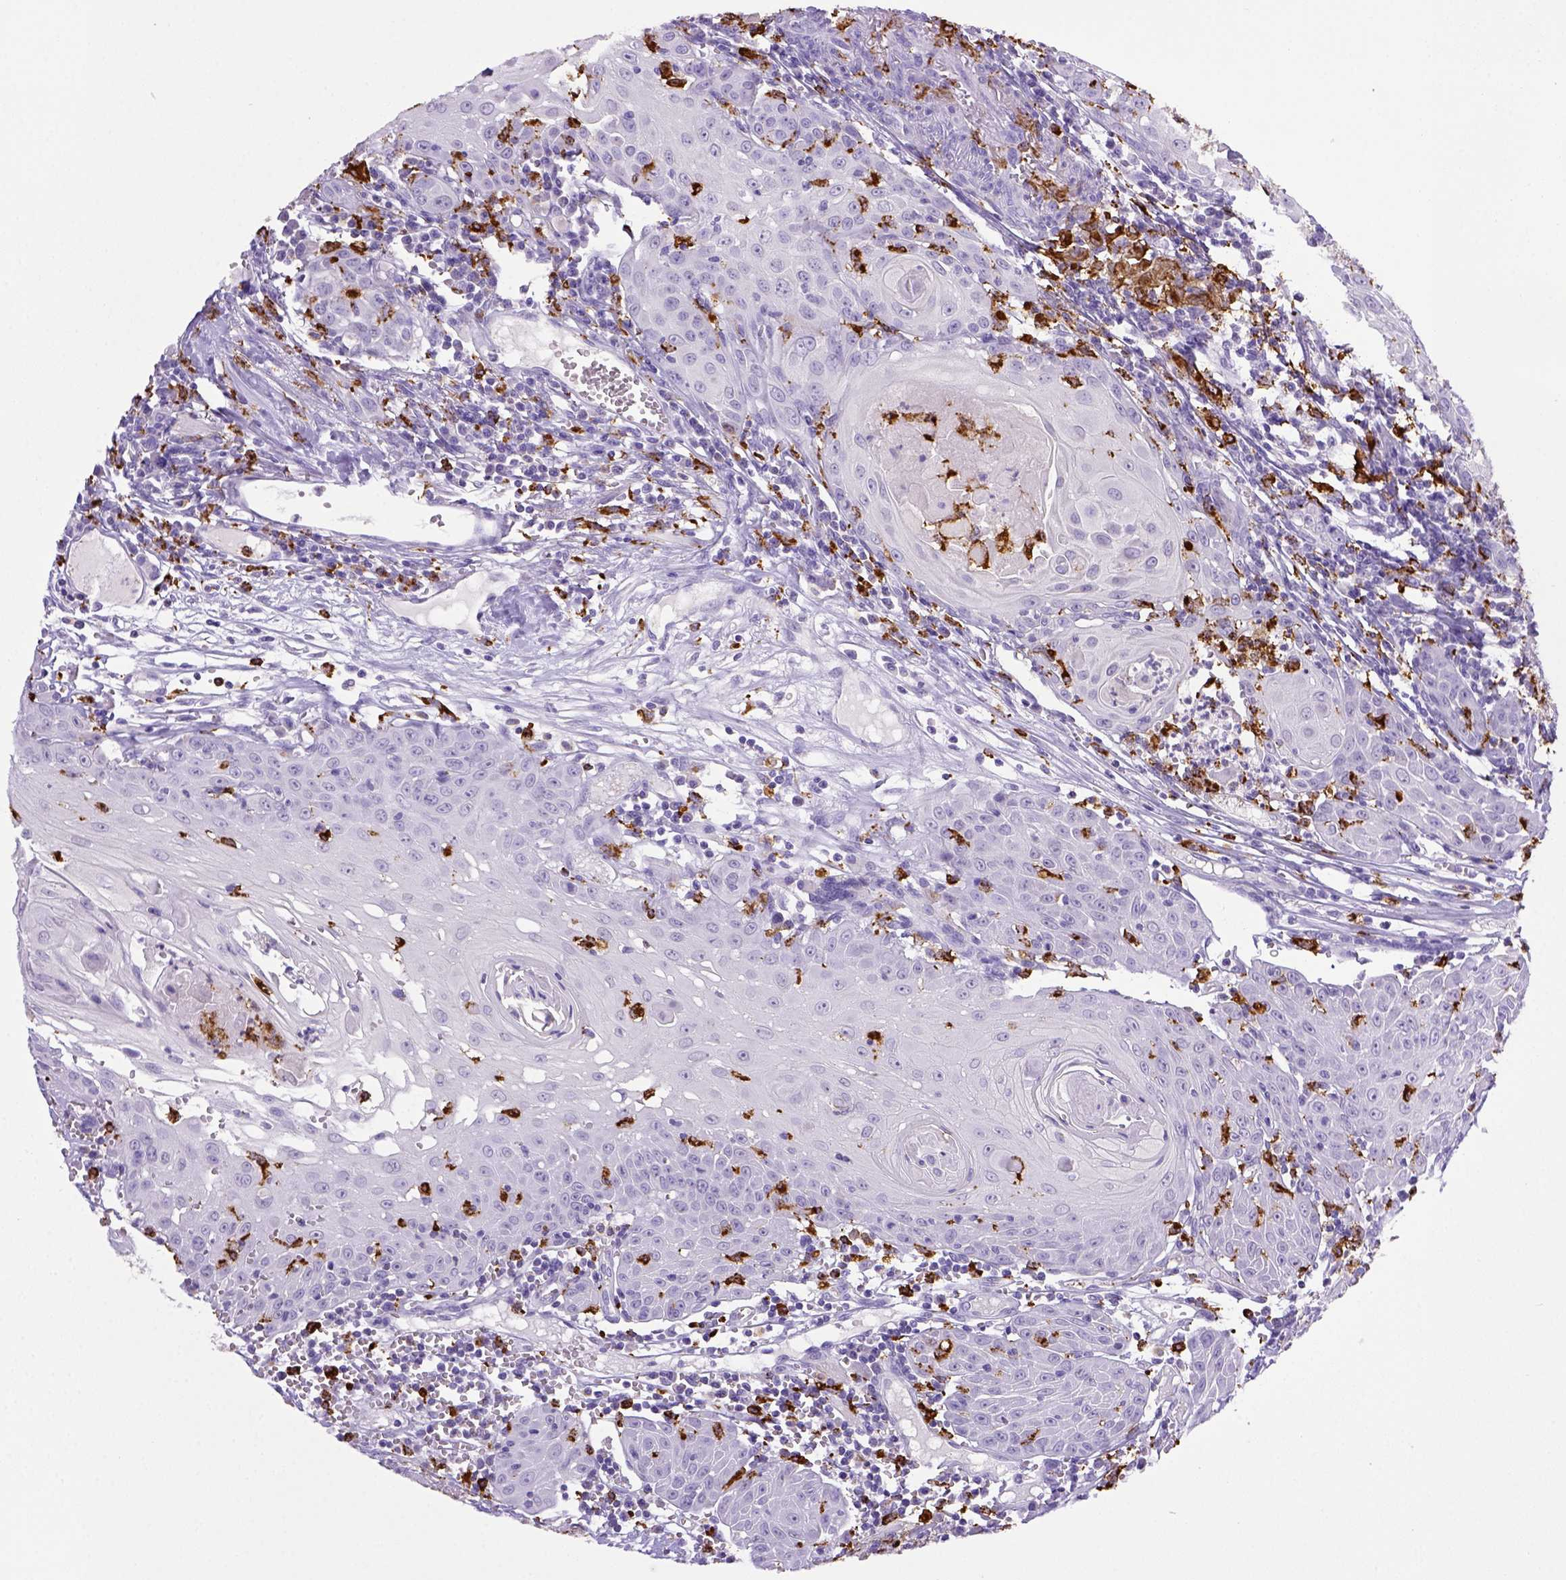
{"staining": {"intensity": "negative", "quantity": "none", "location": "none"}, "tissue": "head and neck cancer", "cell_type": "Tumor cells", "image_type": "cancer", "snomed": [{"axis": "morphology", "description": "Squamous cell carcinoma, NOS"}, {"axis": "topography", "description": "Head-Neck"}], "caption": "Tumor cells are negative for protein expression in human squamous cell carcinoma (head and neck).", "gene": "CD68", "patient": {"sex": "female", "age": 80}}